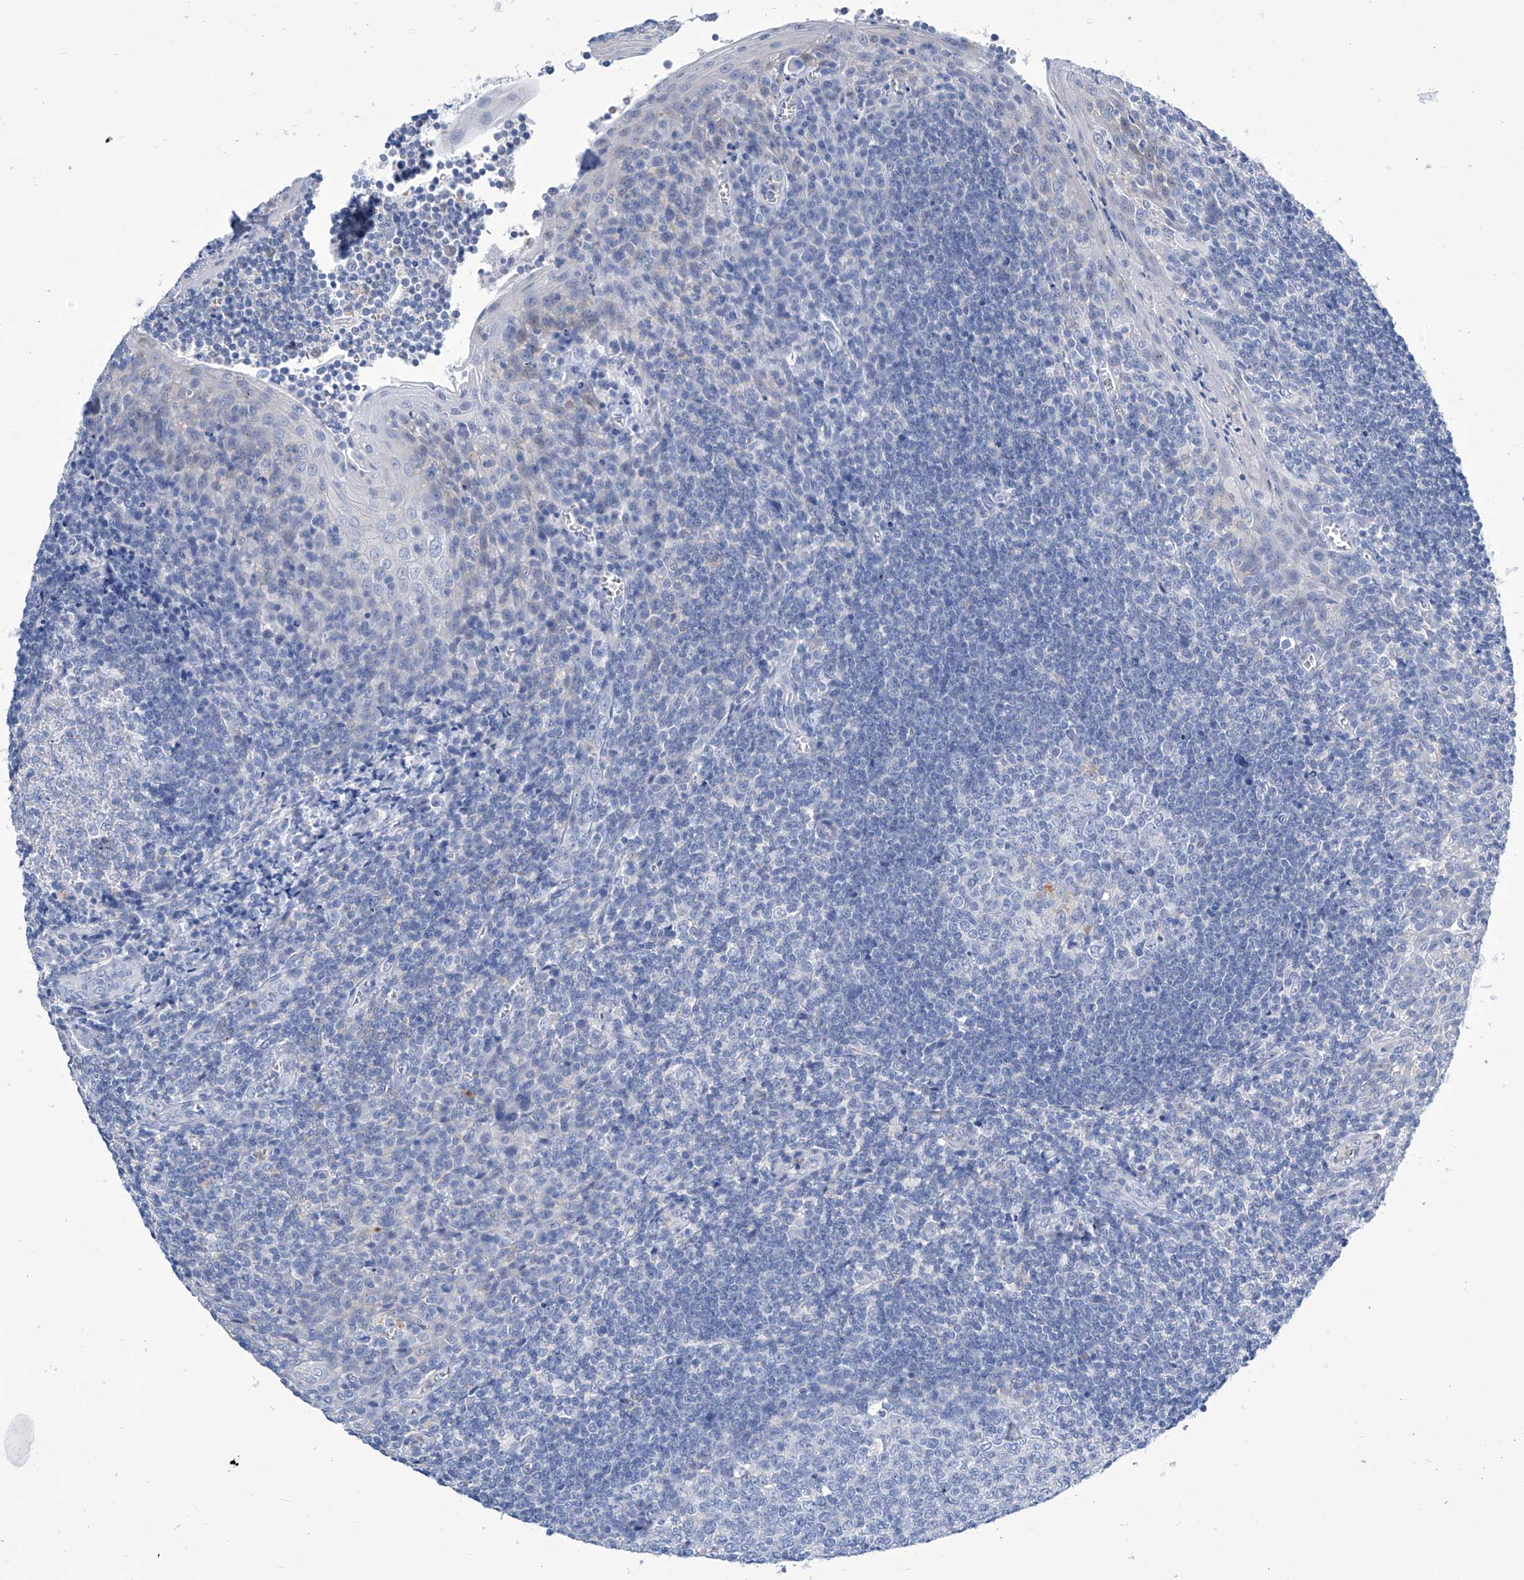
{"staining": {"intensity": "negative", "quantity": "none", "location": "none"}, "tissue": "tonsil", "cell_type": "Germinal center cells", "image_type": "normal", "snomed": [{"axis": "morphology", "description": "Normal tissue, NOS"}, {"axis": "topography", "description": "Tonsil"}], "caption": "Germinal center cells are negative for protein expression in unremarkable human tonsil. (DAB (3,3'-diaminobenzidine) immunohistochemistry, high magnification).", "gene": "IMPA2", "patient": {"sex": "male", "age": 27}}